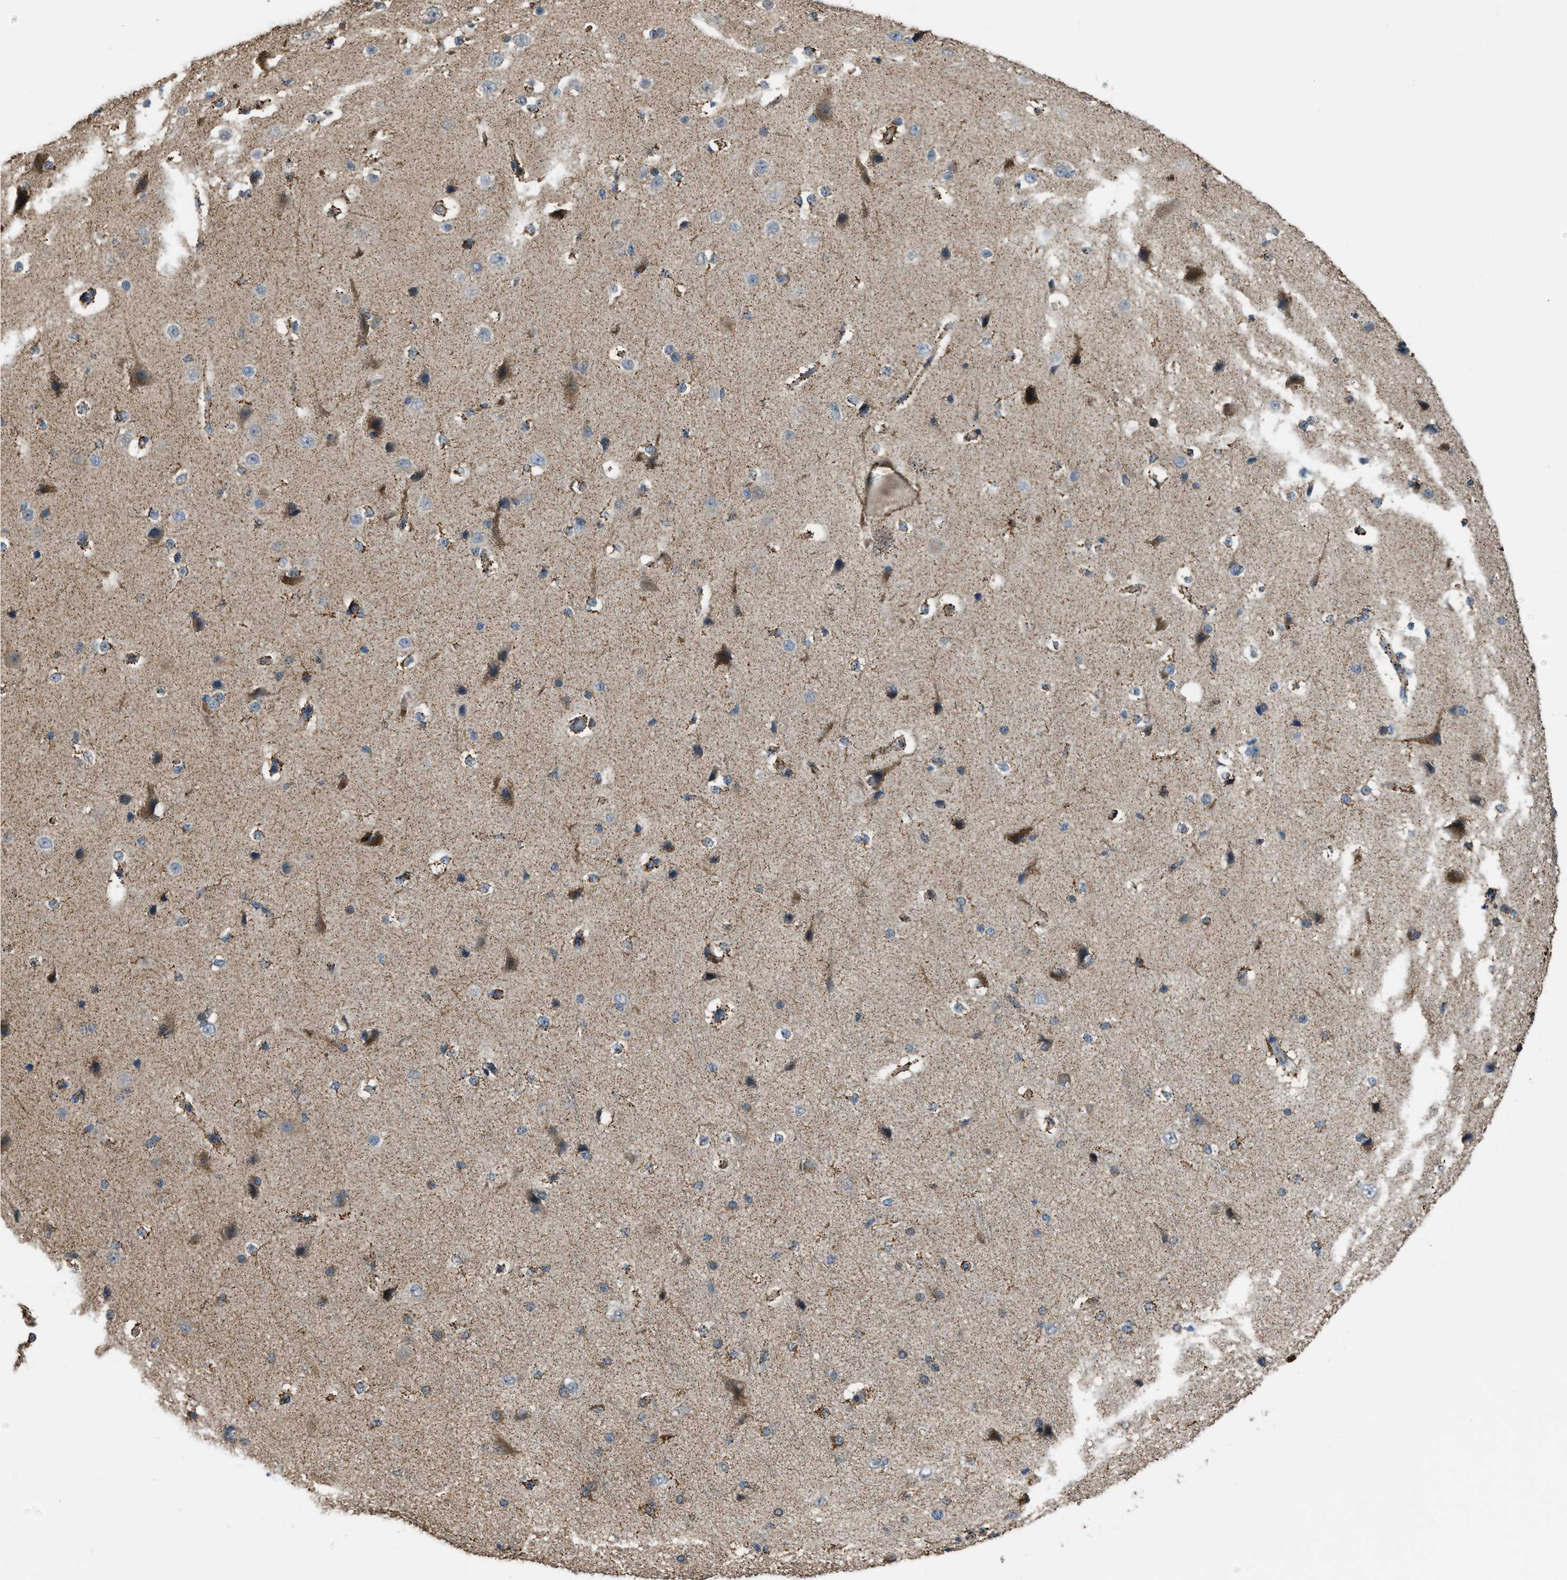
{"staining": {"intensity": "negative", "quantity": "none", "location": "none"}, "tissue": "cerebral cortex", "cell_type": "Endothelial cells", "image_type": "normal", "snomed": [{"axis": "morphology", "description": "Normal tissue, NOS"}, {"axis": "morphology", "description": "Developmental malformation"}, {"axis": "topography", "description": "Cerebral cortex"}], "caption": "An image of cerebral cortex stained for a protein shows no brown staining in endothelial cells.", "gene": "ETFB", "patient": {"sex": "female", "age": 30}}